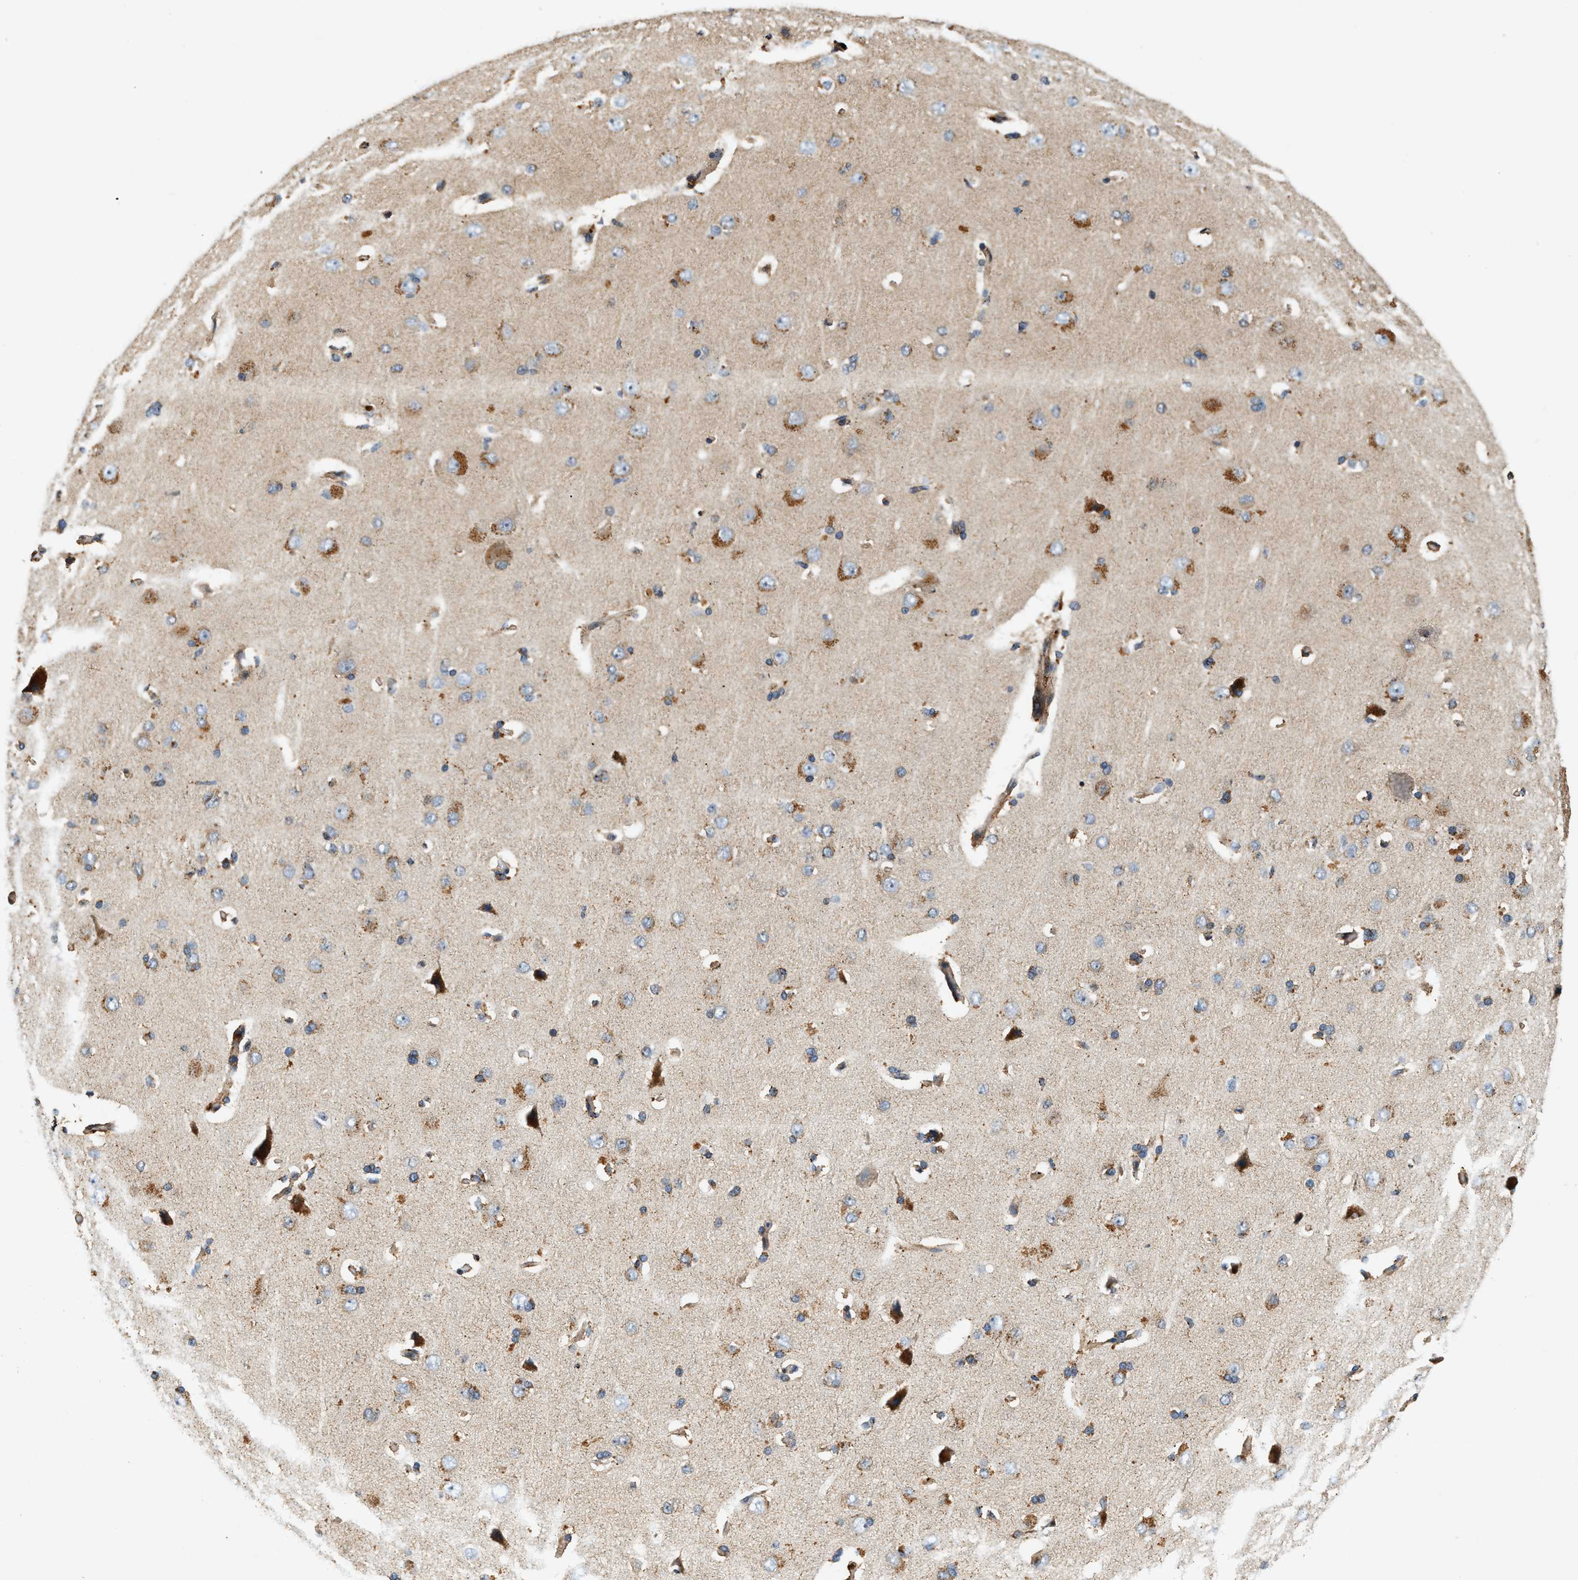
{"staining": {"intensity": "moderate", "quantity": ">75%", "location": "cytoplasmic/membranous"}, "tissue": "cerebral cortex", "cell_type": "Endothelial cells", "image_type": "normal", "snomed": [{"axis": "morphology", "description": "Normal tissue, NOS"}, {"axis": "topography", "description": "Cerebral cortex"}], "caption": "Approximately >75% of endothelial cells in benign cerebral cortex reveal moderate cytoplasmic/membranous protein expression as visualized by brown immunohistochemical staining.", "gene": "DUSP10", "patient": {"sex": "male", "age": 62}}